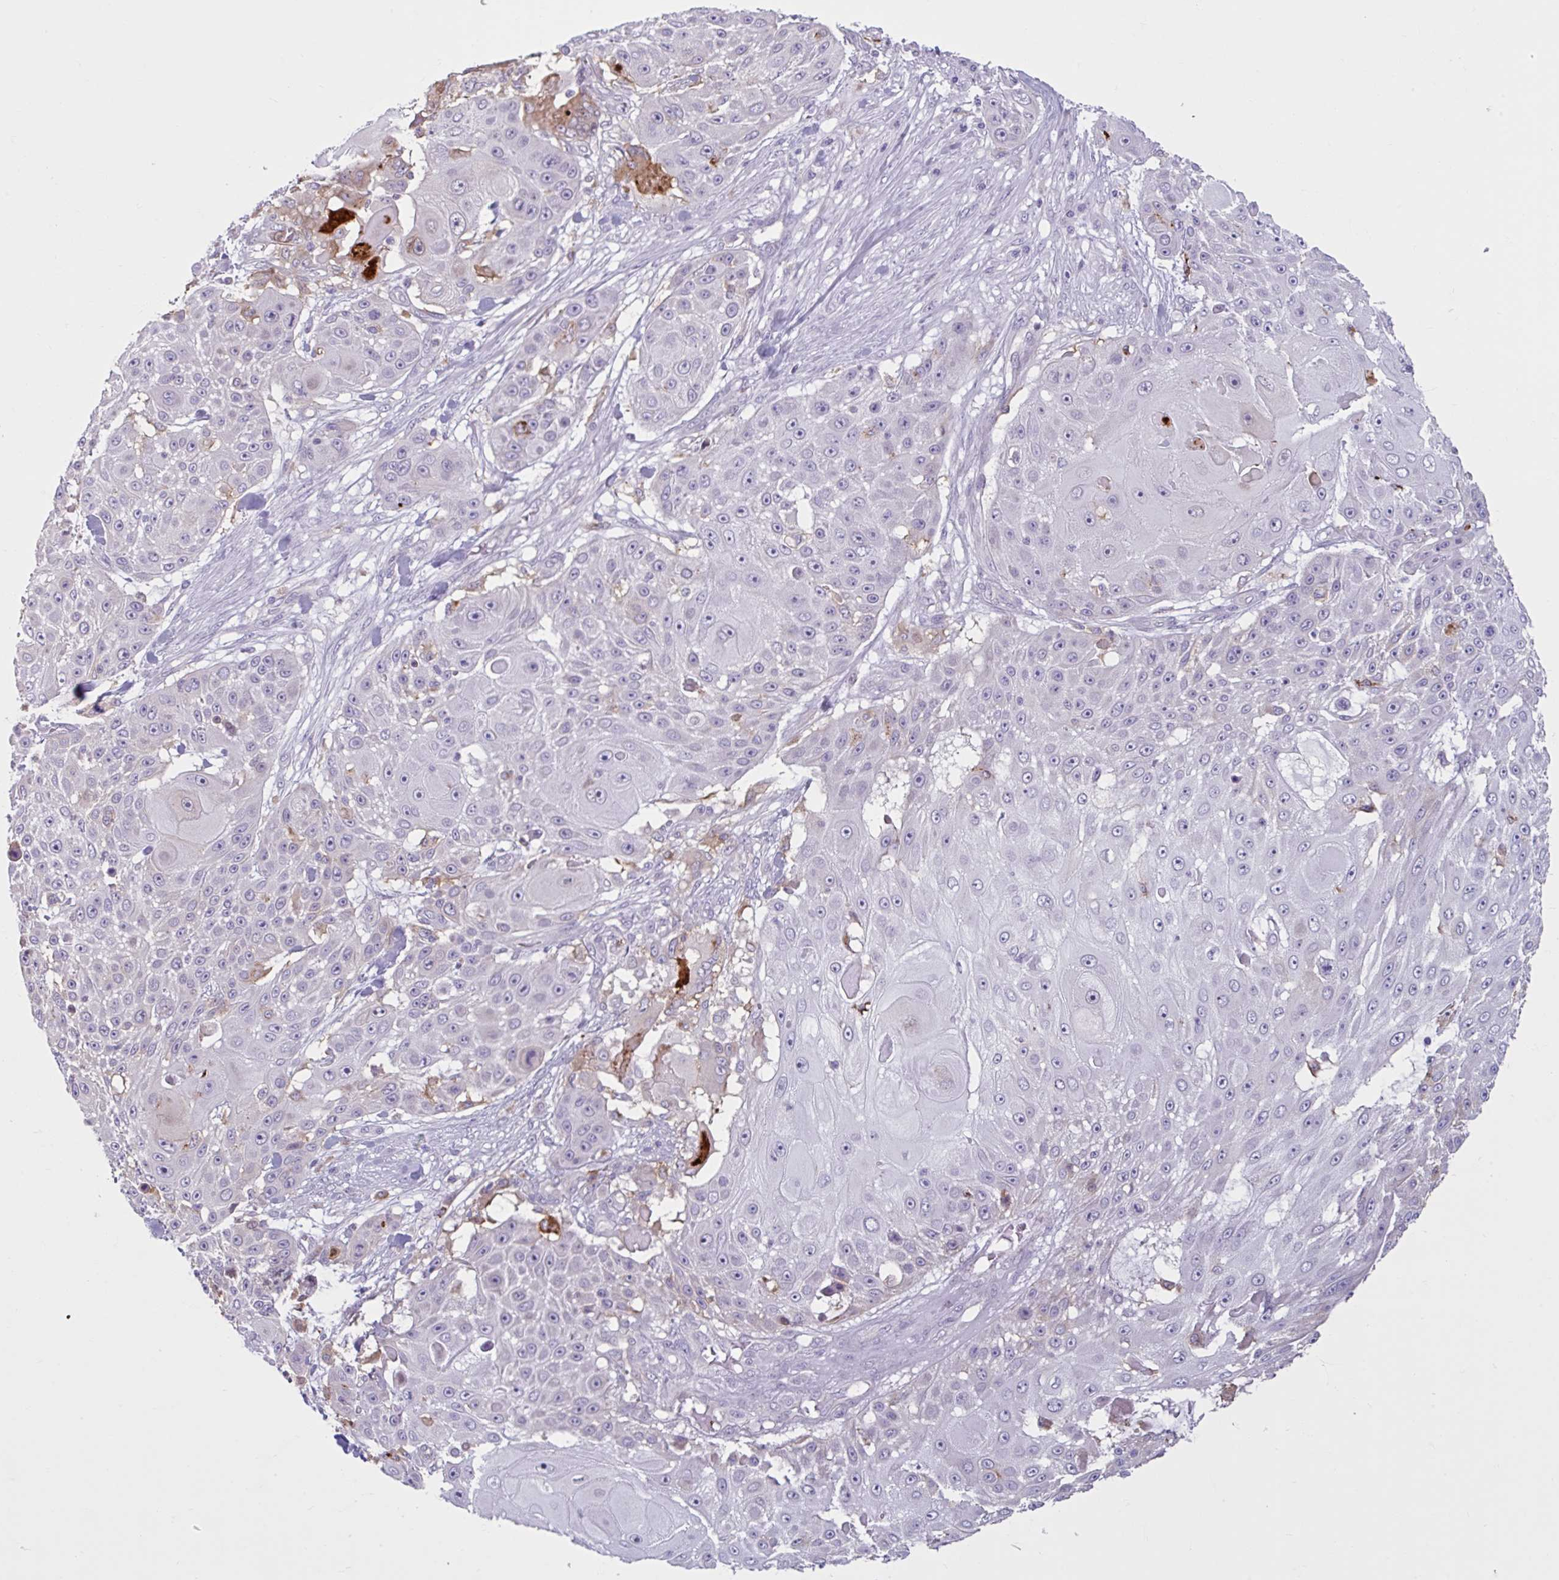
{"staining": {"intensity": "weak", "quantity": "<25%", "location": "cytoplasmic/membranous"}, "tissue": "skin cancer", "cell_type": "Tumor cells", "image_type": "cancer", "snomed": [{"axis": "morphology", "description": "Squamous cell carcinoma, NOS"}, {"axis": "topography", "description": "Skin"}], "caption": "DAB immunohistochemical staining of squamous cell carcinoma (skin) reveals no significant expression in tumor cells. (DAB (3,3'-diaminobenzidine) immunohistochemistry (IHC) with hematoxylin counter stain).", "gene": "CEP120", "patient": {"sex": "female", "age": 86}}